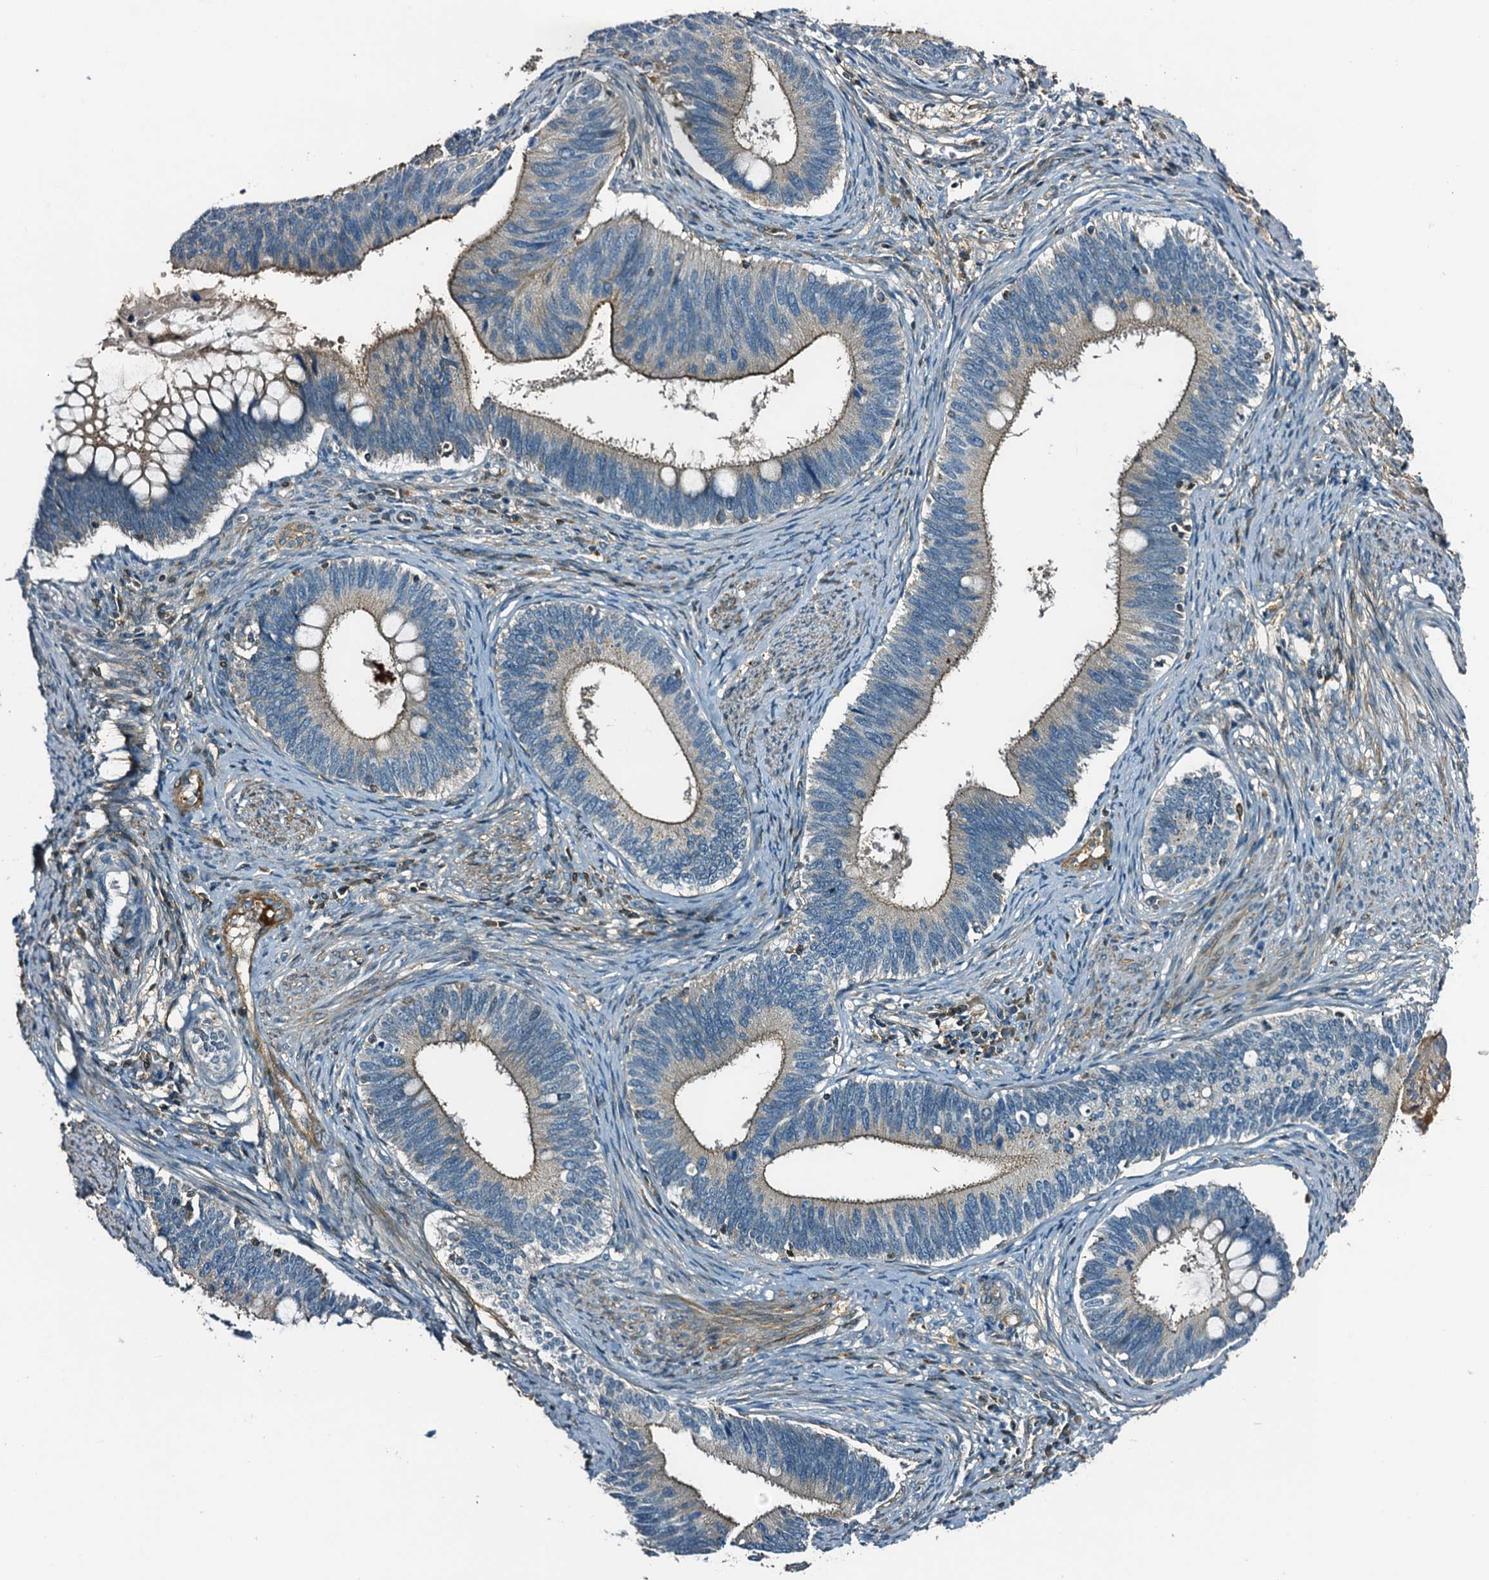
{"staining": {"intensity": "weak", "quantity": "25%-75%", "location": "cytoplasmic/membranous"}, "tissue": "cervical cancer", "cell_type": "Tumor cells", "image_type": "cancer", "snomed": [{"axis": "morphology", "description": "Adenocarcinoma, NOS"}, {"axis": "topography", "description": "Cervix"}], "caption": "DAB immunohistochemical staining of human adenocarcinoma (cervical) exhibits weak cytoplasmic/membranous protein positivity in about 25%-75% of tumor cells.", "gene": "DUOXA1", "patient": {"sex": "female", "age": 42}}